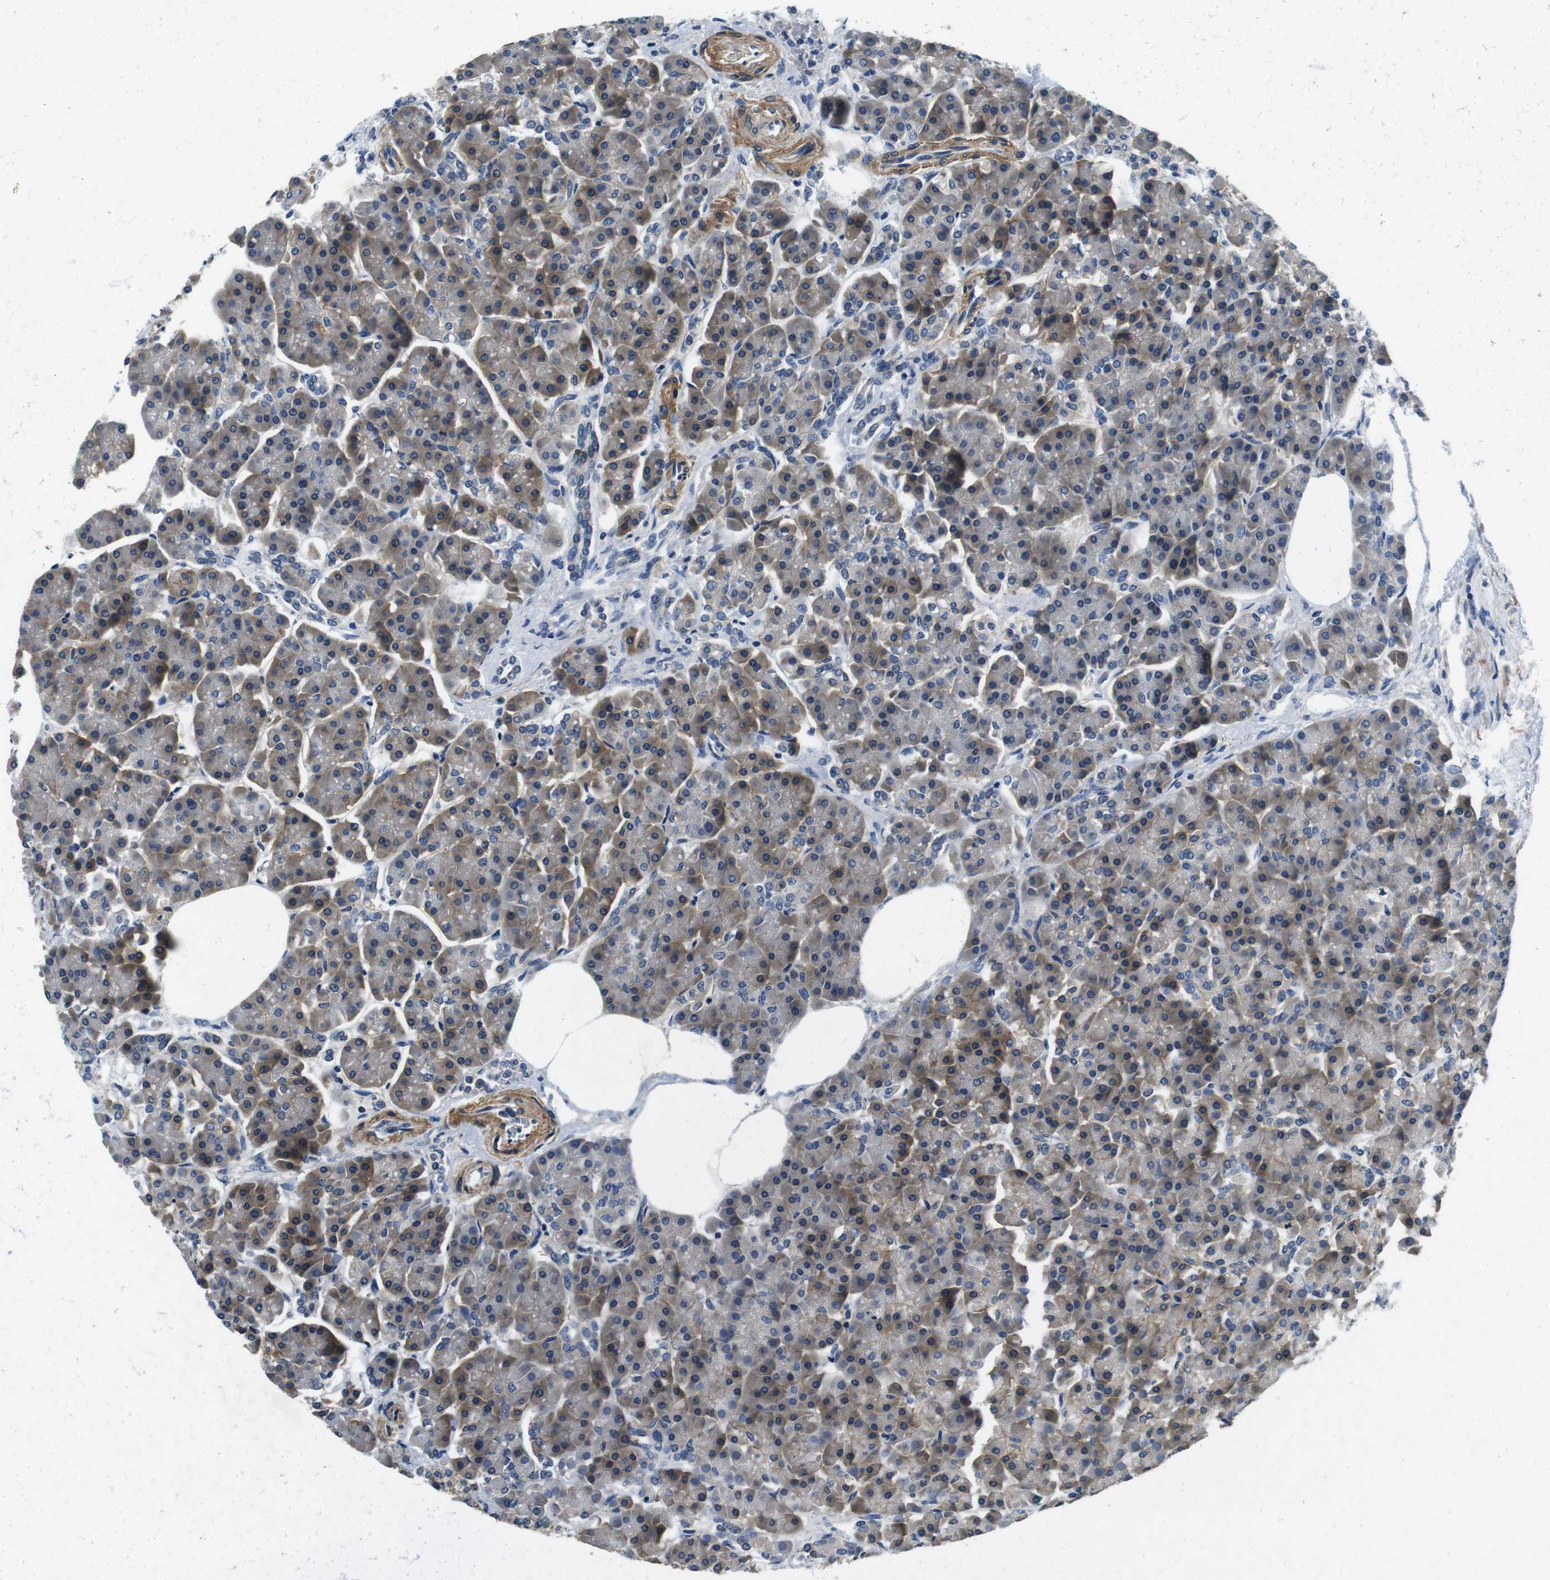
{"staining": {"intensity": "moderate", "quantity": "25%-75%", "location": "cytoplasmic/membranous"}, "tissue": "pancreas", "cell_type": "Exocrine glandular cells", "image_type": "normal", "snomed": [{"axis": "morphology", "description": "Normal tissue, NOS"}, {"axis": "topography", "description": "Pancreas"}], "caption": "Immunohistochemistry photomicrograph of benign human pancreas stained for a protein (brown), which shows medium levels of moderate cytoplasmic/membranous staining in about 25%-75% of exocrine glandular cells.", "gene": "DTNA", "patient": {"sex": "female", "age": 70}}